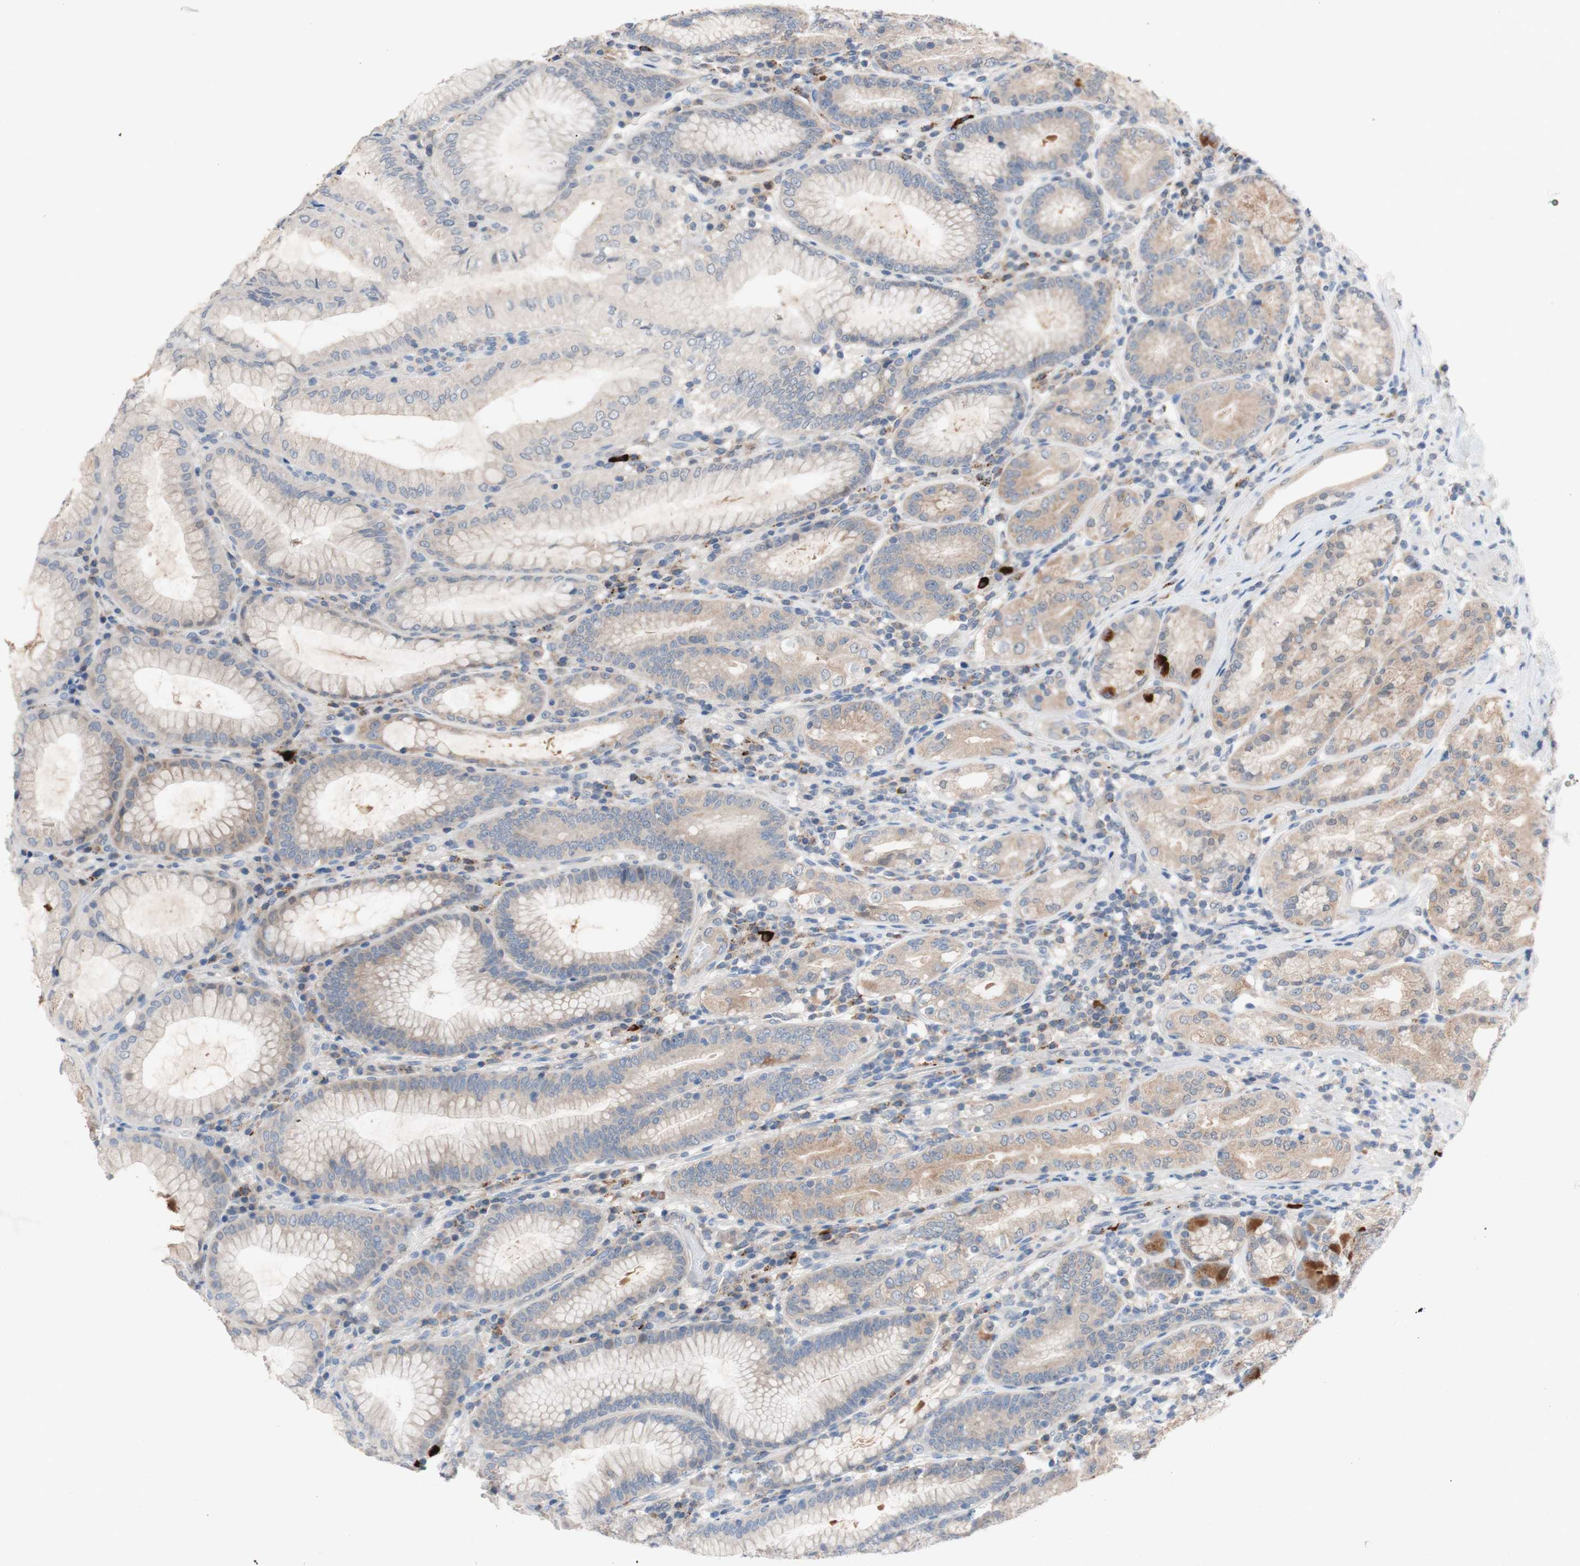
{"staining": {"intensity": "moderate", "quantity": ">75%", "location": "cytoplasmic/membranous"}, "tissue": "stomach", "cell_type": "Glandular cells", "image_type": "normal", "snomed": [{"axis": "morphology", "description": "Normal tissue, NOS"}, {"axis": "topography", "description": "Stomach, lower"}], "caption": "A photomicrograph of human stomach stained for a protein displays moderate cytoplasmic/membranous brown staining in glandular cells.", "gene": "PEX2", "patient": {"sex": "female", "age": 76}}